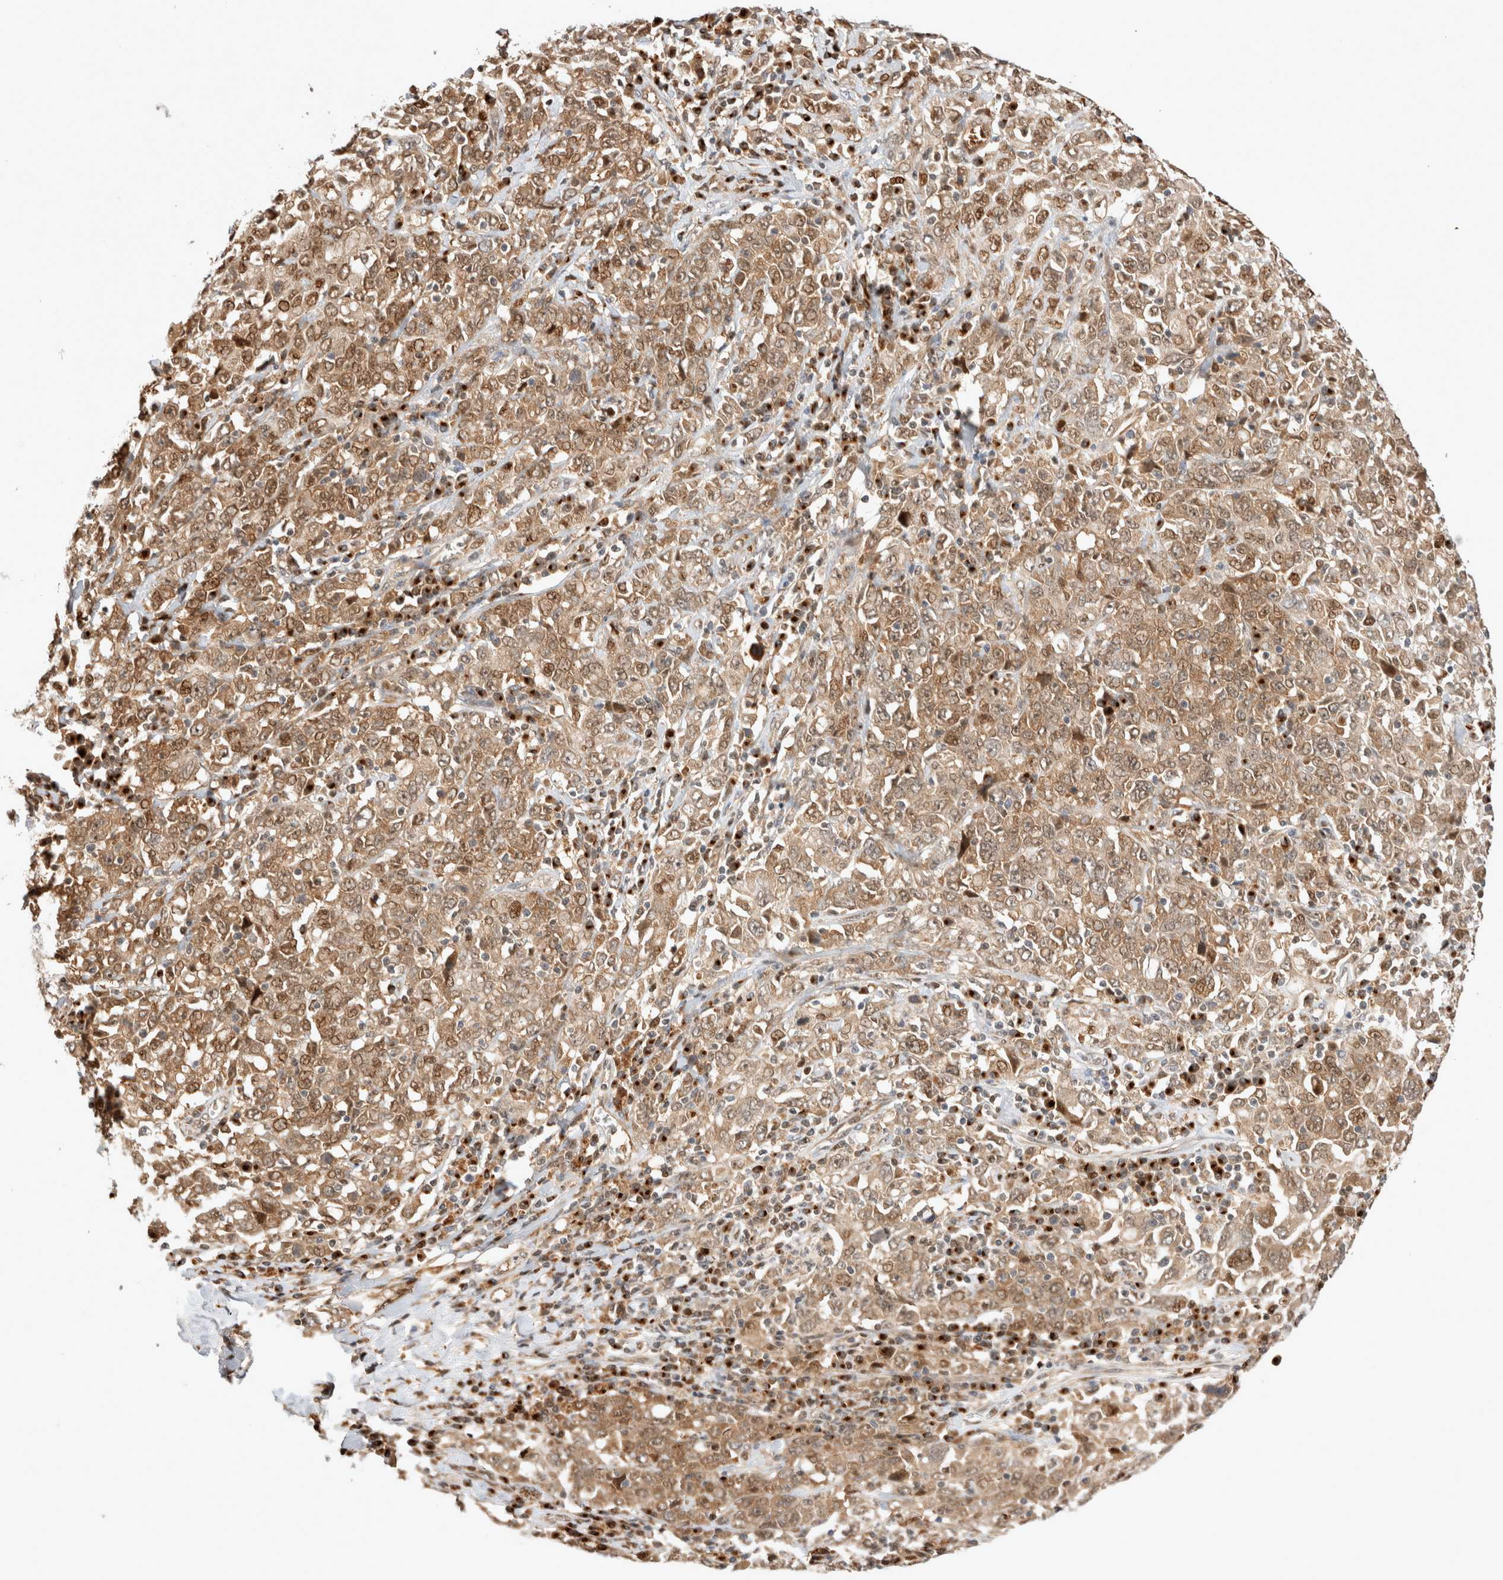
{"staining": {"intensity": "moderate", "quantity": ">75%", "location": "cytoplasmic/membranous,nuclear"}, "tissue": "ovarian cancer", "cell_type": "Tumor cells", "image_type": "cancer", "snomed": [{"axis": "morphology", "description": "Carcinoma, endometroid"}, {"axis": "topography", "description": "Ovary"}], "caption": "Immunohistochemistry (IHC) (DAB) staining of ovarian endometroid carcinoma reveals moderate cytoplasmic/membranous and nuclear protein expression in approximately >75% of tumor cells.", "gene": "OTUD6B", "patient": {"sex": "female", "age": 62}}